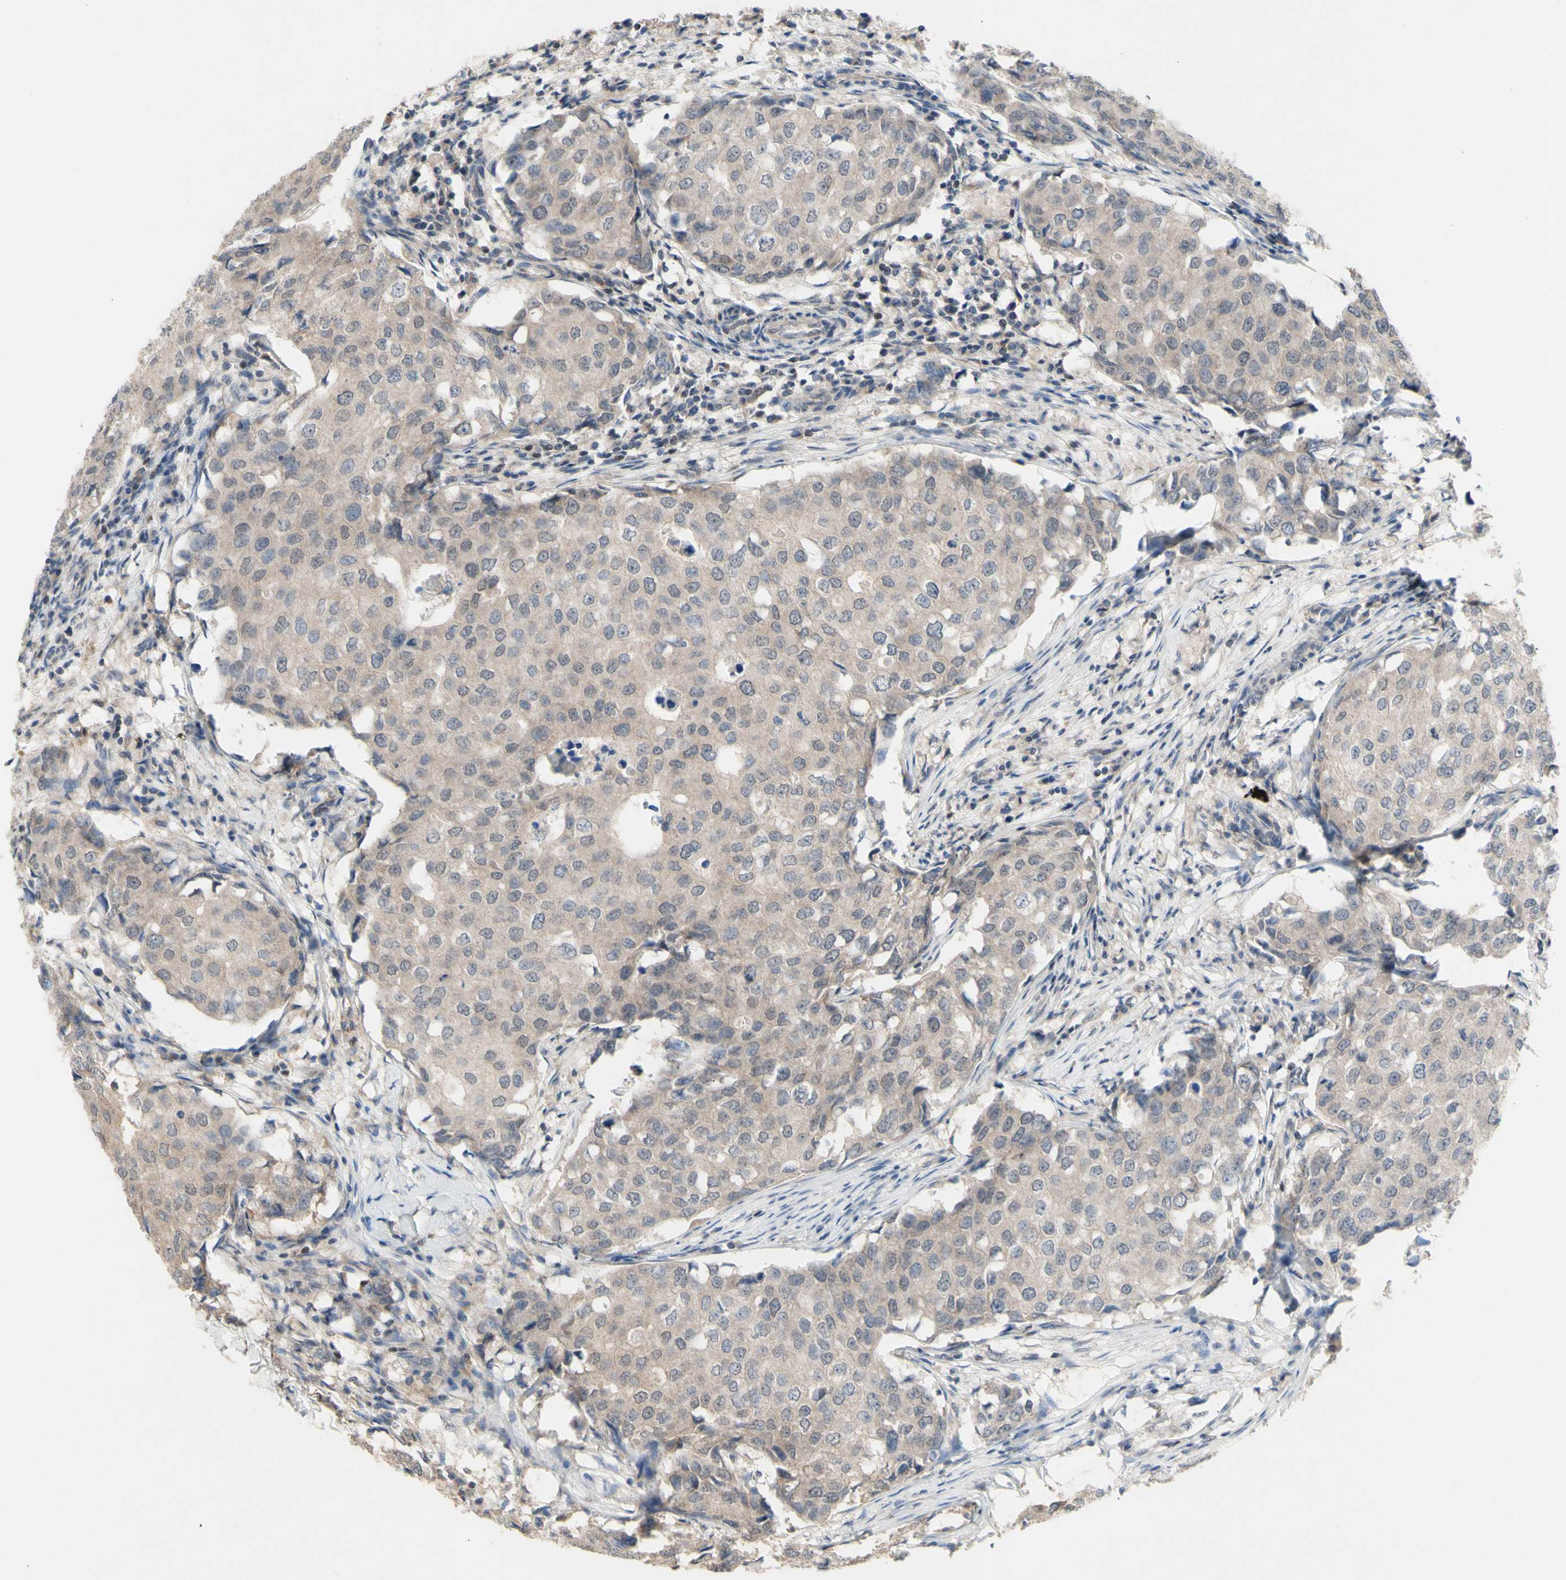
{"staining": {"intensity": "weak", "quantity": ">75%", "location": "cytoplasmic/membranous"}, "tissue": "breast cancer", "cell_type": "Tumor cells", "image_type": "cancer", "snomed": [{"axis": "morphology", "description": "Duct carcinoma"}, {"axis": "topography", "description": "Breast"}], "caption": "Protein positivity by IHC exhibits weak cytoplasmic/membranous positivity in approximately >75% of tumor cells in invasive ductal carcinoma (breast). (brown staining indicates protein expression, while blue staining denotes nuclei).", "gene": "NLRP1", "patient": {"sex": "female", "age": 27}}